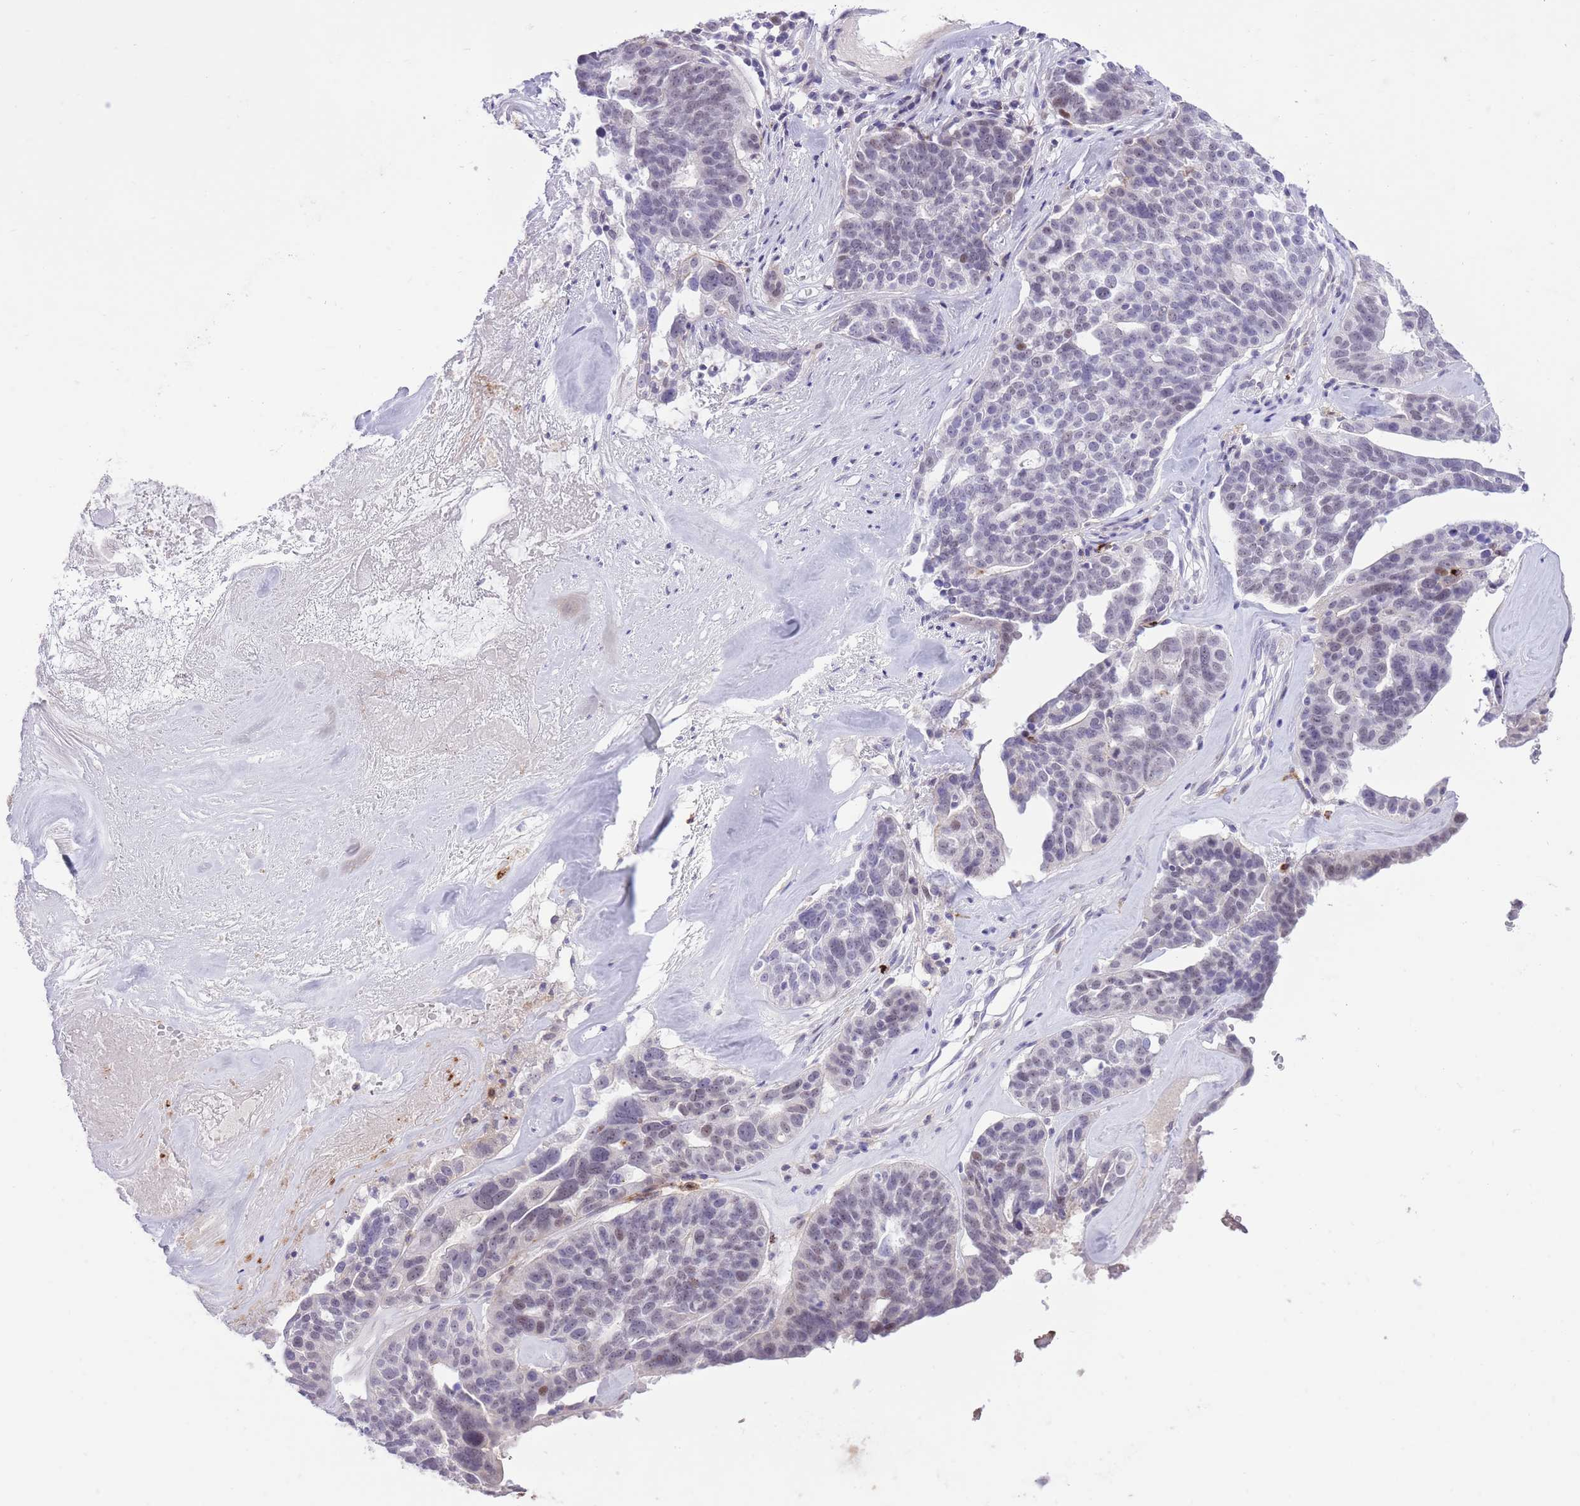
{"staining": {"intensity": "weak", "quantity": "<25%", "location": "nuclear"}, "tissue": "ovarian cancer", "cell_type": "Tumor cells", "image_type": "cancer", "snomed": [{"axis": "morphology", "description": "Cystadenocarcinoma, serous, NOS"}, {"axis": "topography", "description": "Ovary"}], "caption": "An immunohistochemistry image of serous cystadenocarcinoma (ovarian) is shown. There is no staining in tumor cells of serous cystadenocarcinoma (ovarian).", "gene": "MEIS3", "patient": {"sex": "female", "age": 59}}